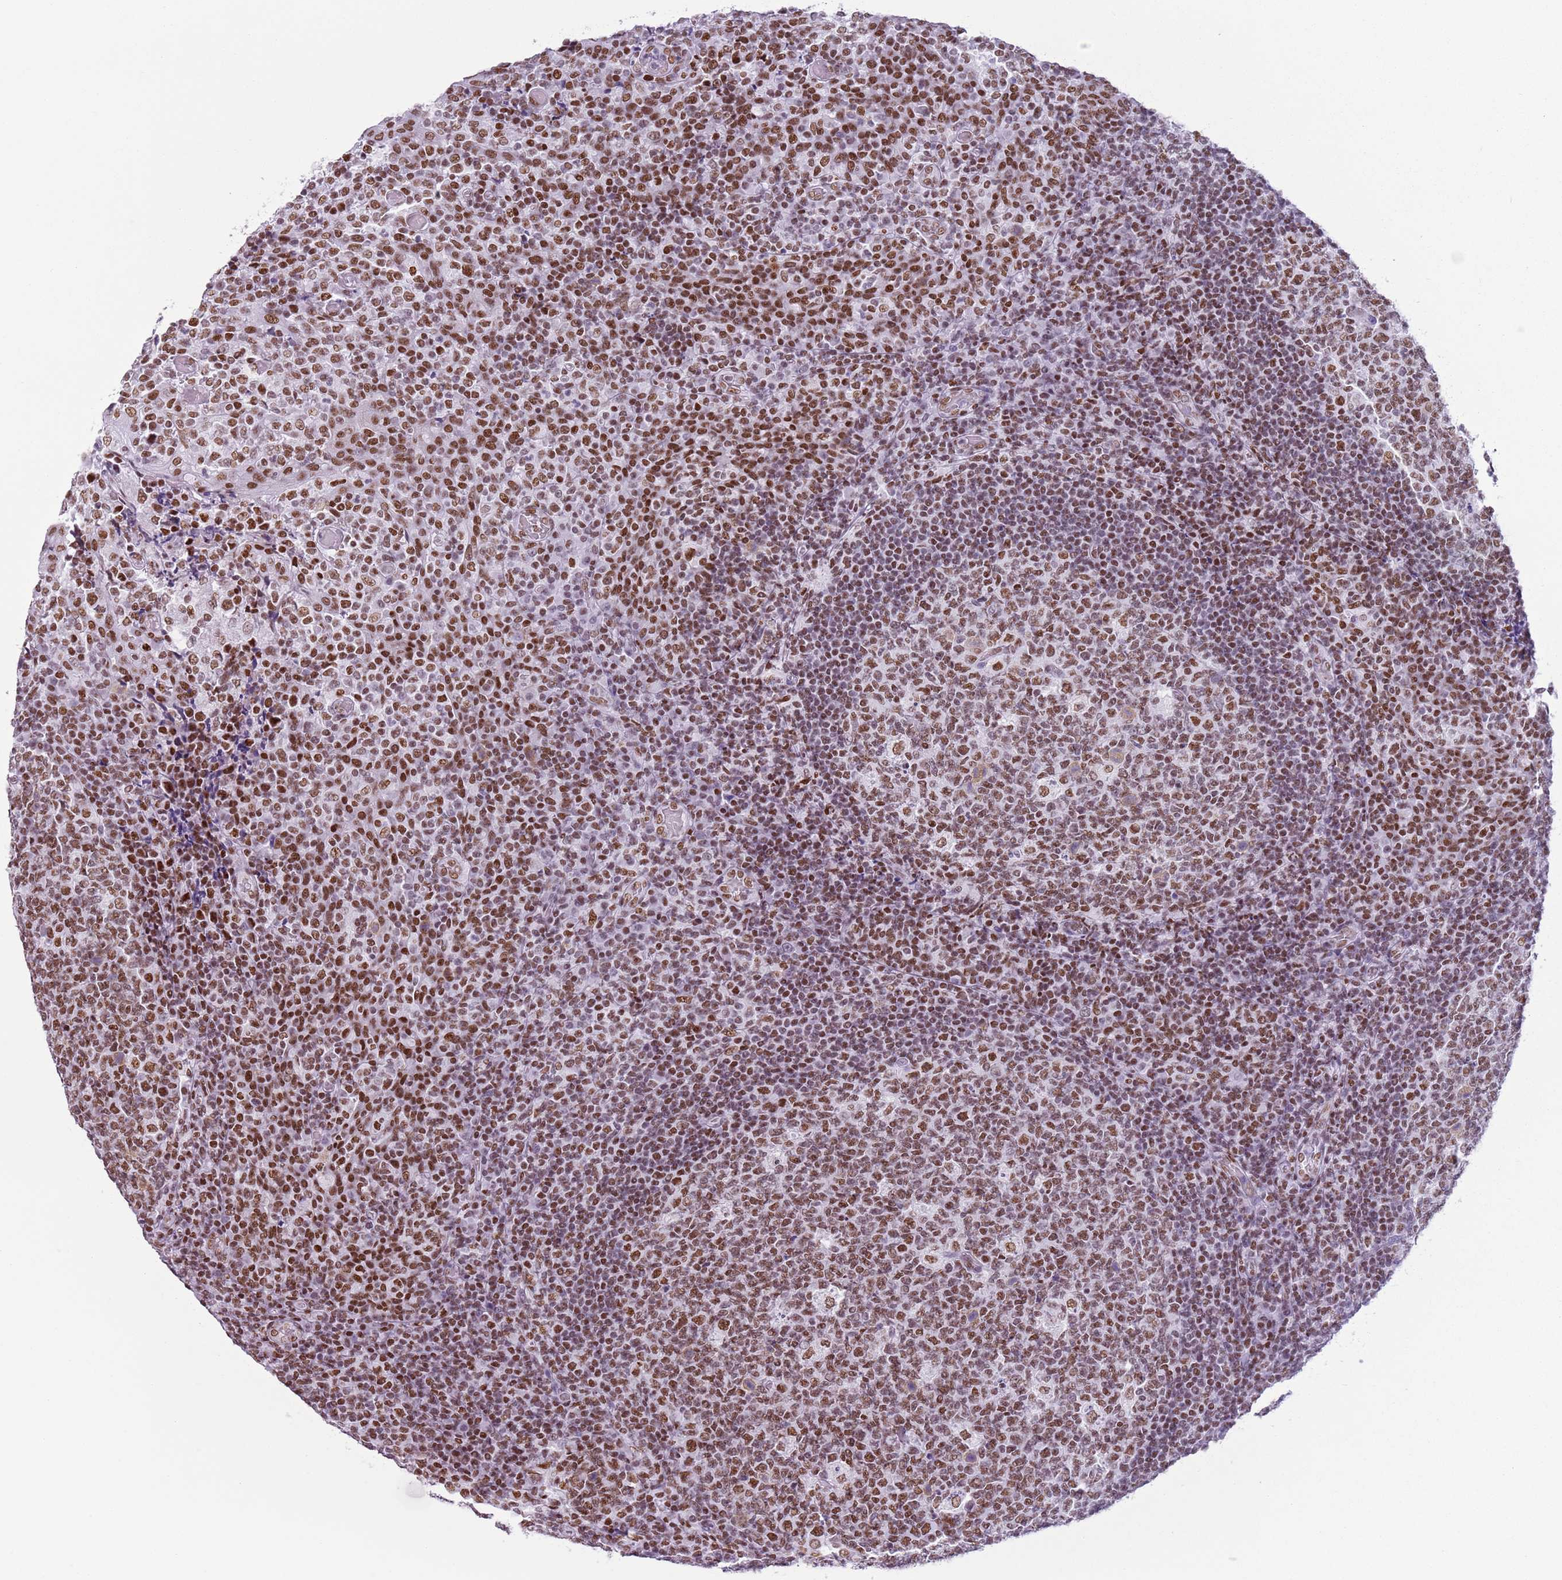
{"staining": {"intensity": "moderate", "quantity": ">75%", "location": "nuclear"}, "tissue": "tonsil", "cell_type": "Germinal center cells", "image_type": "normal", "snomed": [{"axis": "morphology", "description": "Normal tissue, NOS"}, {"axis": "topography", "description": "Tonsil"}], "caption": "The histopathology image displays staining of normal tonsil, revealing moderate nuclear protein positivity (brown color) within germinal center cells.", "gene": "FAM104B", "patient": {"sex": "female", "age": 19}}